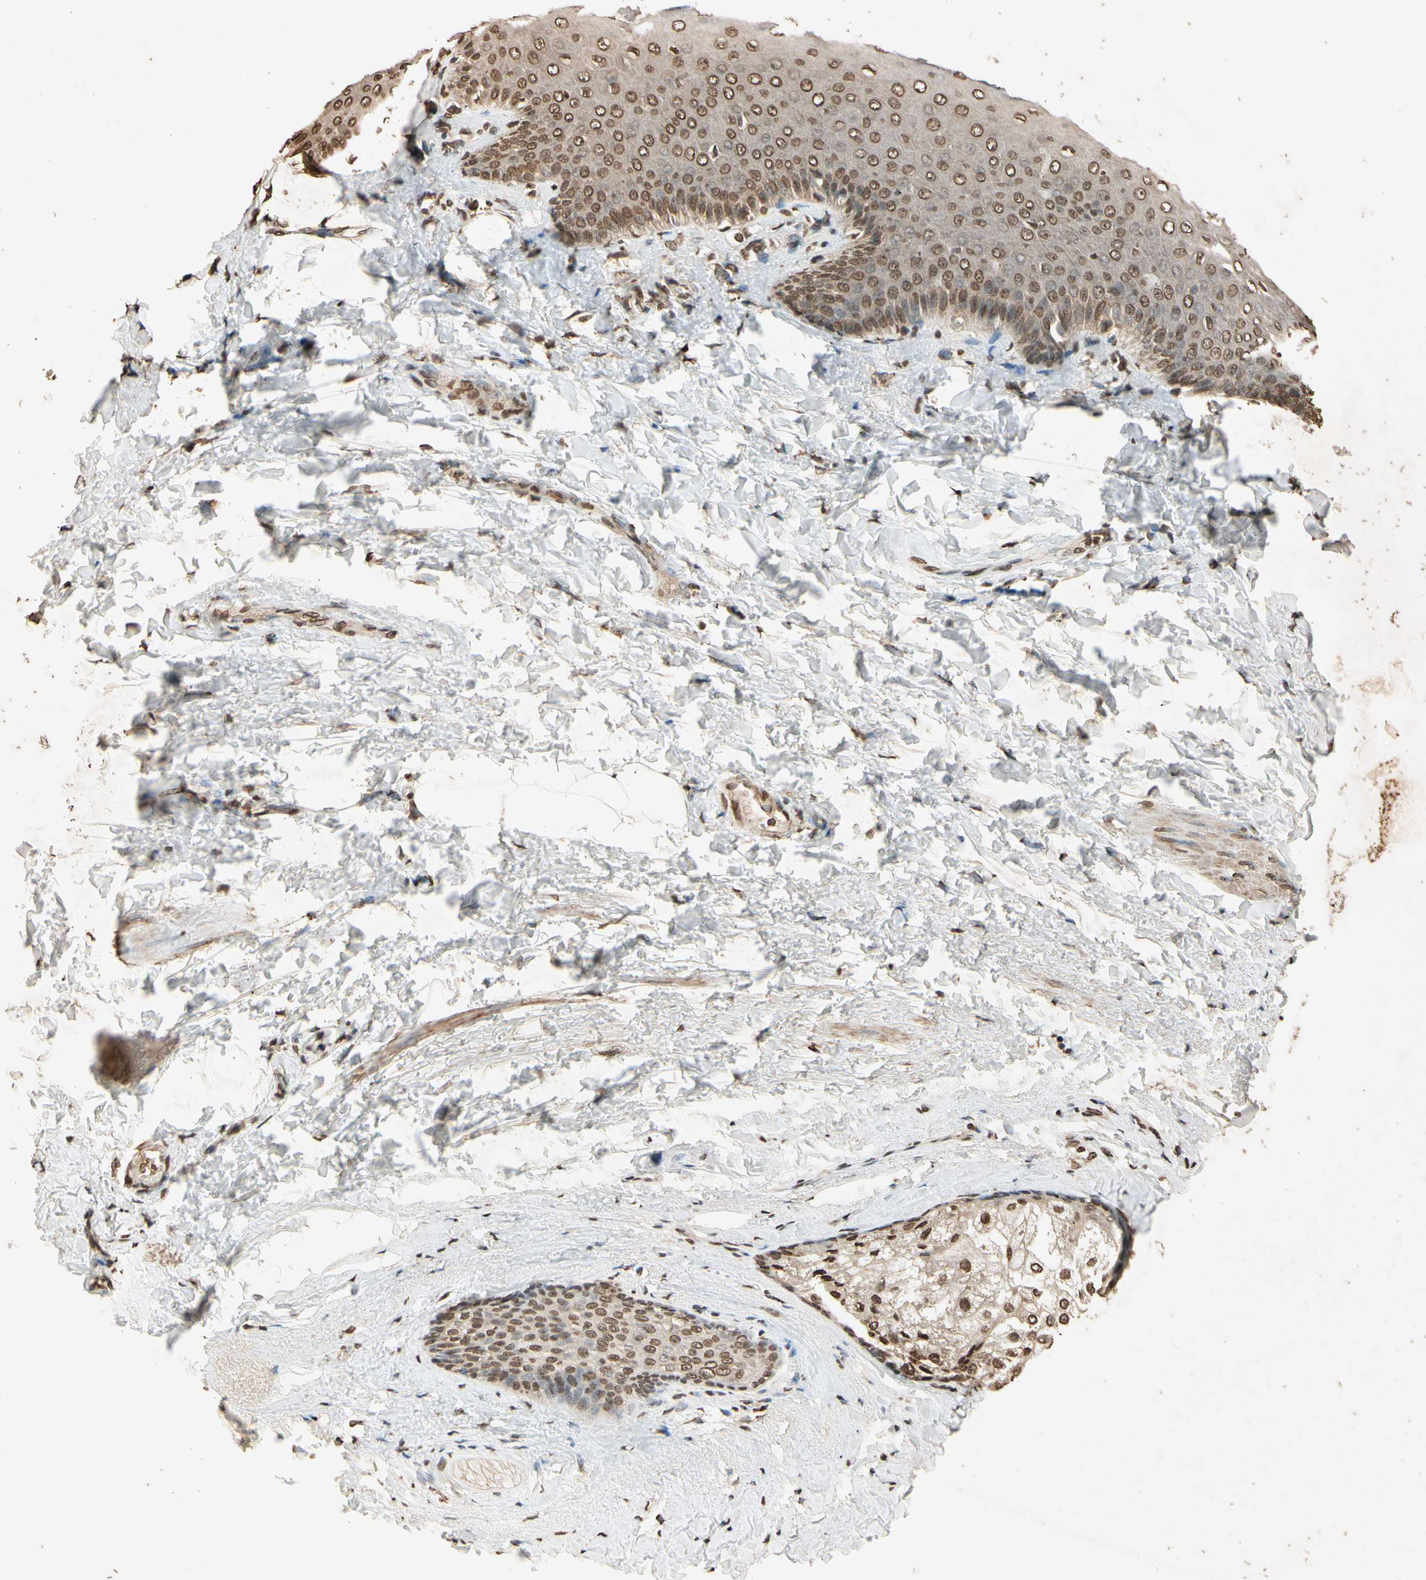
{"staining": {"intensity": "moderate", "quantity": "25%-75%", "location": "nuclear"}, "tissue": "skin", "cell_type": "Epidermal cells", "image_type": "normal", "snomed": [{"axis": "morphology", "description": "Normal tissue, NOS"}, {"axis": "topography", "description": "Anal"}], "caption": "A medium amount of moderate nuclear positivity is present in about 25%-75% of epidermal cells in normal skin. The staining was performed using DAB (3,3'-diaminobenzidine), with brown indicating positive protein expression. Nuclei are stained blue with hematoxylin.", "gene": "TOP1", "patient": {"sex": "male", "age": 69}}